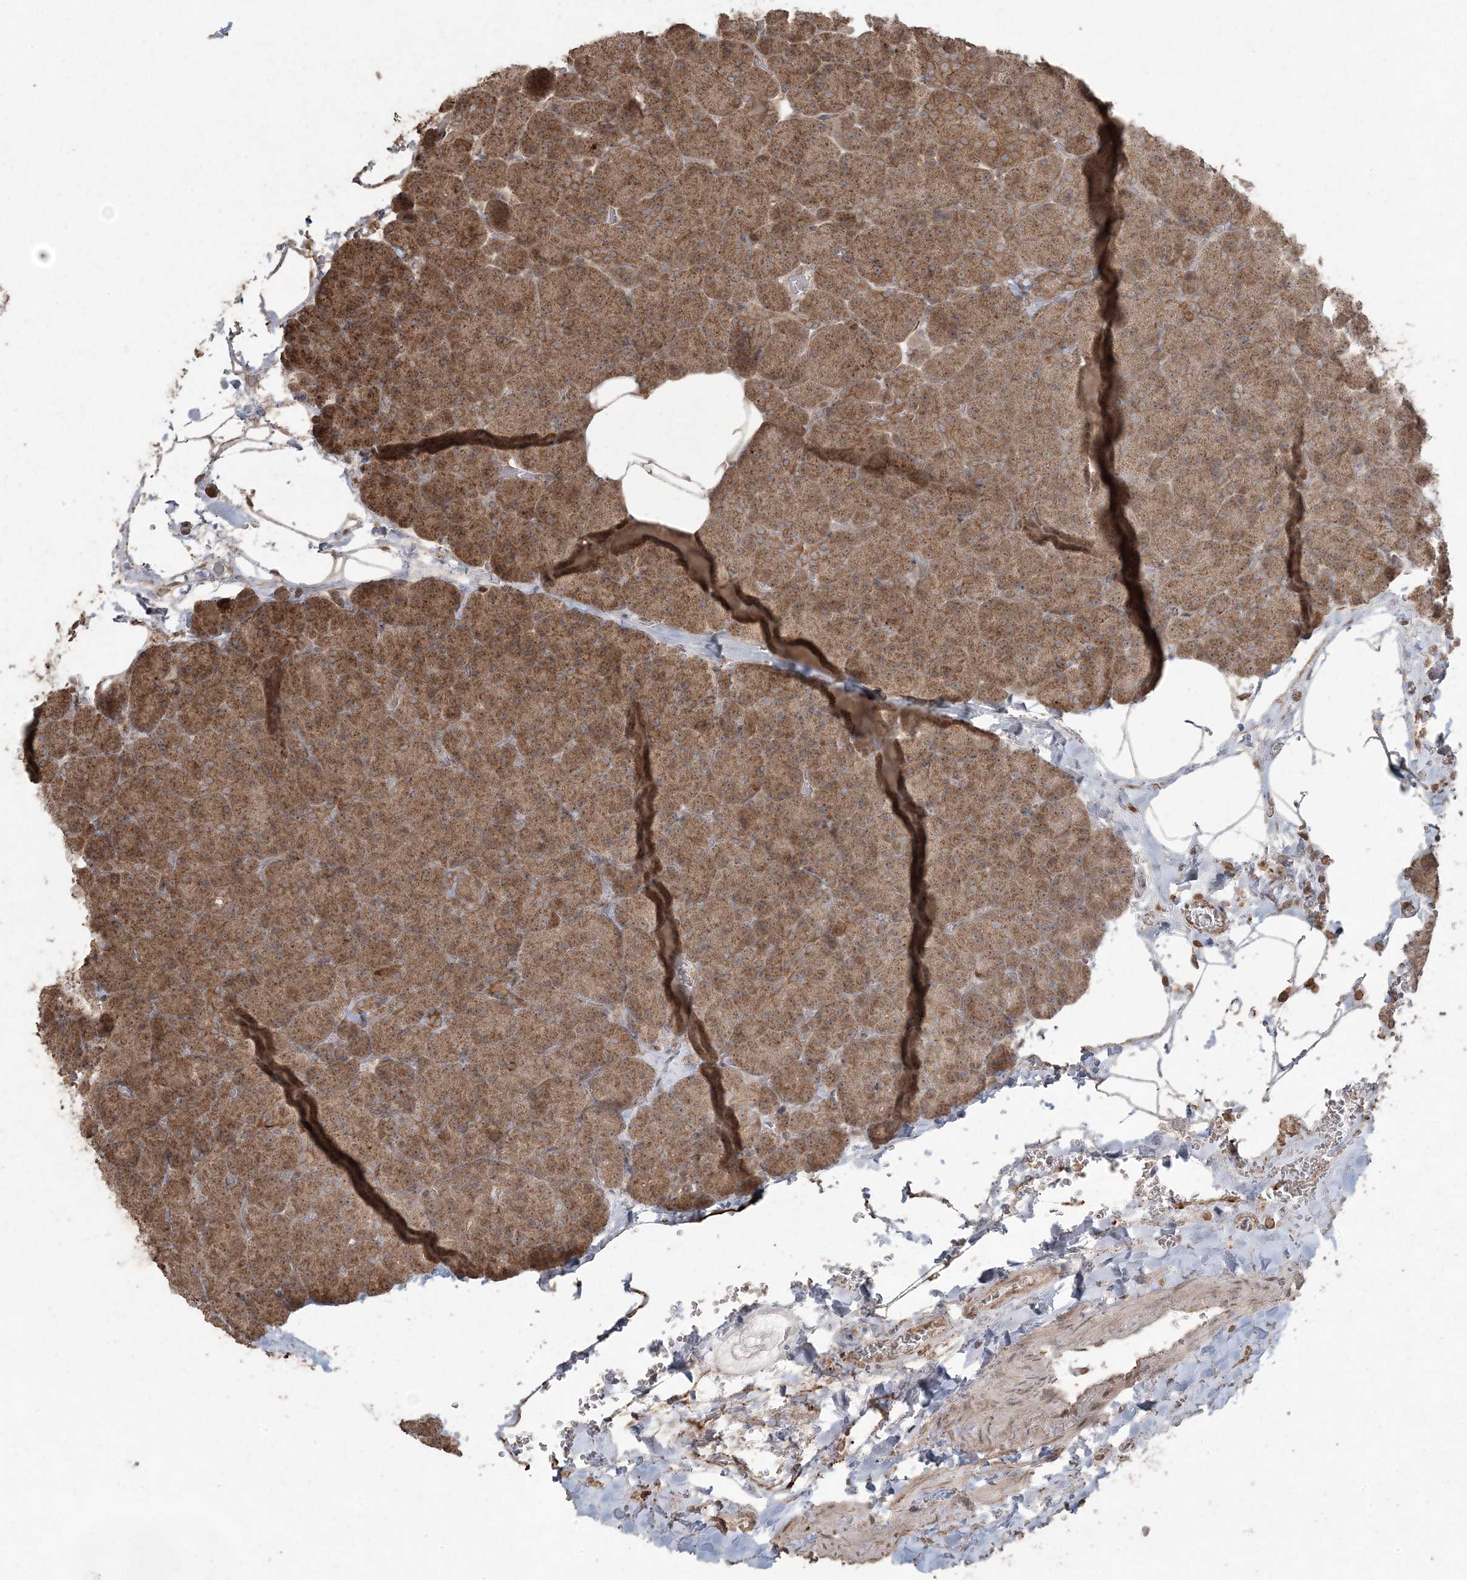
{"staining": {"intensity": "moderate", "quantity": ">75%", "location": "cytoplasmic/membranous"}, "tissue": "pancreas", "cell_type": "Exocrine glandular cells", "image_type": "normal", "snomed": [{"axis": "morphology", "description": "Normal tissue, NOS"}, {"axis": "morphology", "description": "Carcinoid, malignant, NOS"}, {"axis": "topography", "description": "Pancreas"}], "caption": "High-power microscopy captured an IHC histopathology image of benign pancreas, revealing moderate cytoplasmic/membranous staining in approximately >75% of exocrine glandular cells.", "gene": "DDX19B", "patient": {"sex": "female", "age": 35}}